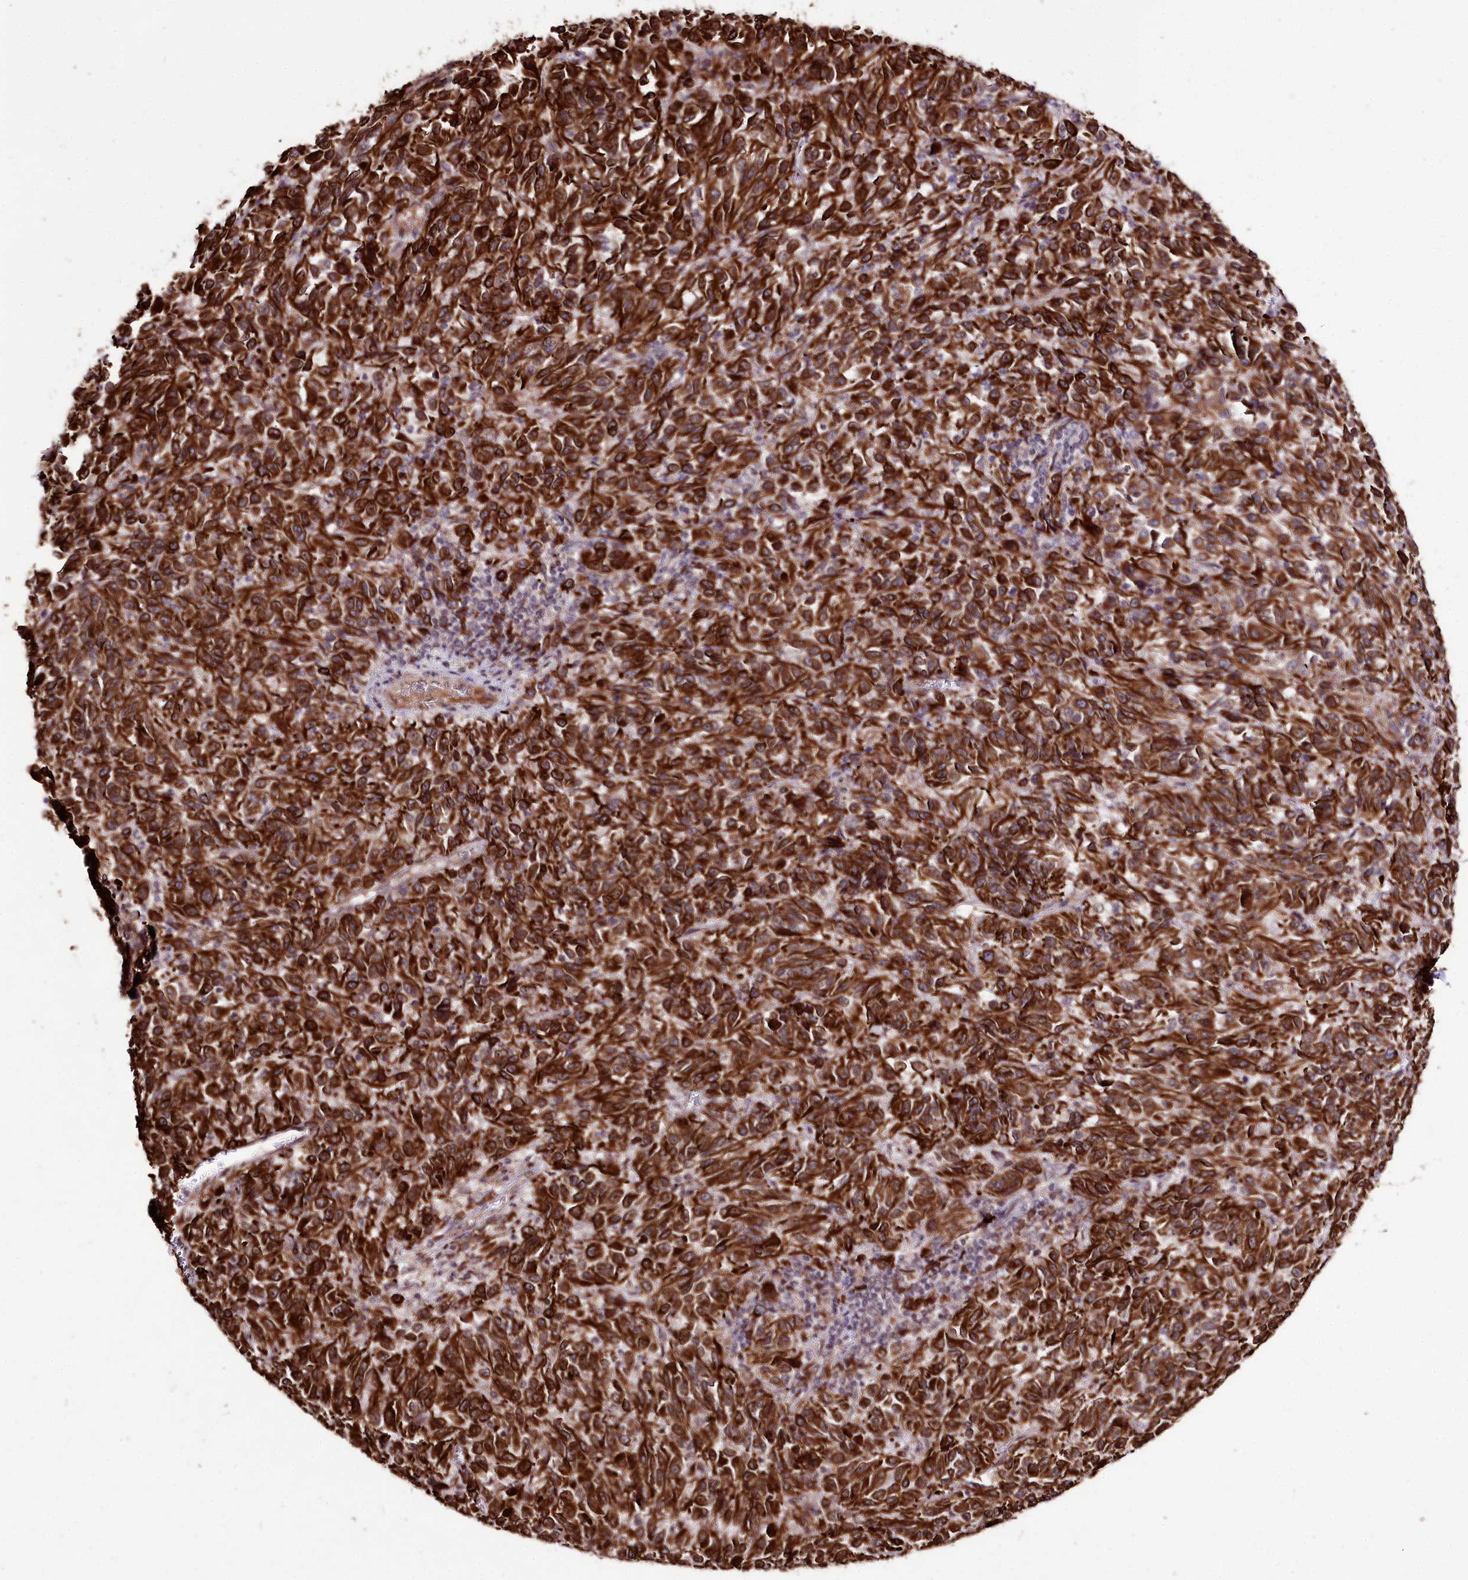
{"staining": {"intensity": "strong", "quantity": ">75%", "location": "cytoplasmic/membranous"}, "tissue": "melanoma", "cell_type": "Tumor cells", "image_type": "cancer", "snomed": [{"axis": "morphology", "description": "Malignant melanoma, Metastatic site"}, {"axis": "topography", "description": "Lung"}], "caption": "Malignant melanoma (metastatic site) tissue exhibits strong cytoplasmic/membranous expression in about >75% of tumor cells, visualized by immunohistochemistry.", "gene": "DMP1", "patient": {"sex": "male", "age": 64}}